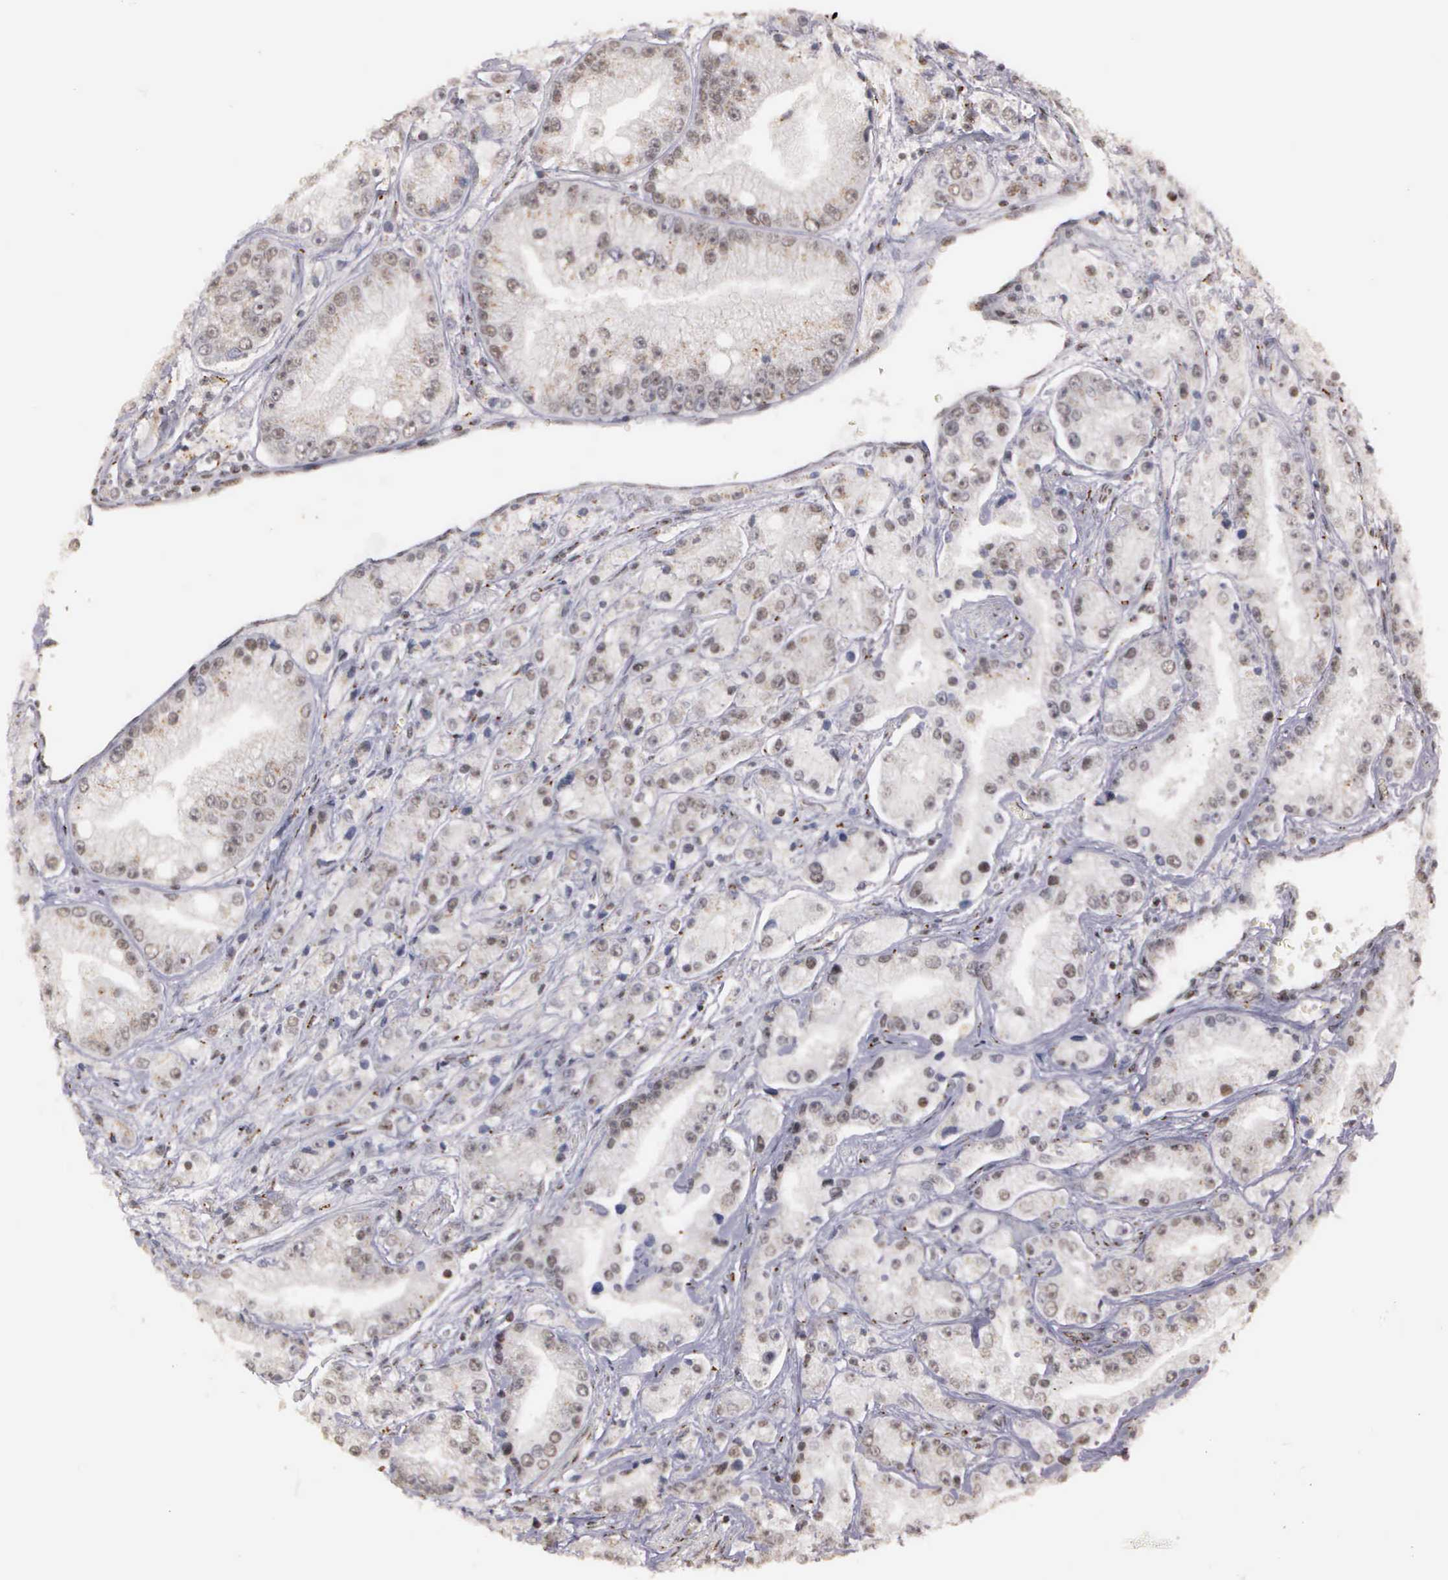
{"staining": {"intensity": "weak", "quantity": "<25%", "location": "nuclear"}, "tissue": "prostate cancer", "cell_type": "Tumor cells", "image_type": "cancer", "snomed": [{"axis": "morphology", "description": "Adenocarcinoma, Medium grade"}, {"axis": "topography", "description": "Prostate"}], "caption": "This is an immunohistochemistry image of human prostate cancer (adenocarcinoma (medium-grade)). There is no staining in tumor cells.", "gene": "GTF2A1", "patient": {"sex": "male", "age": 72}}